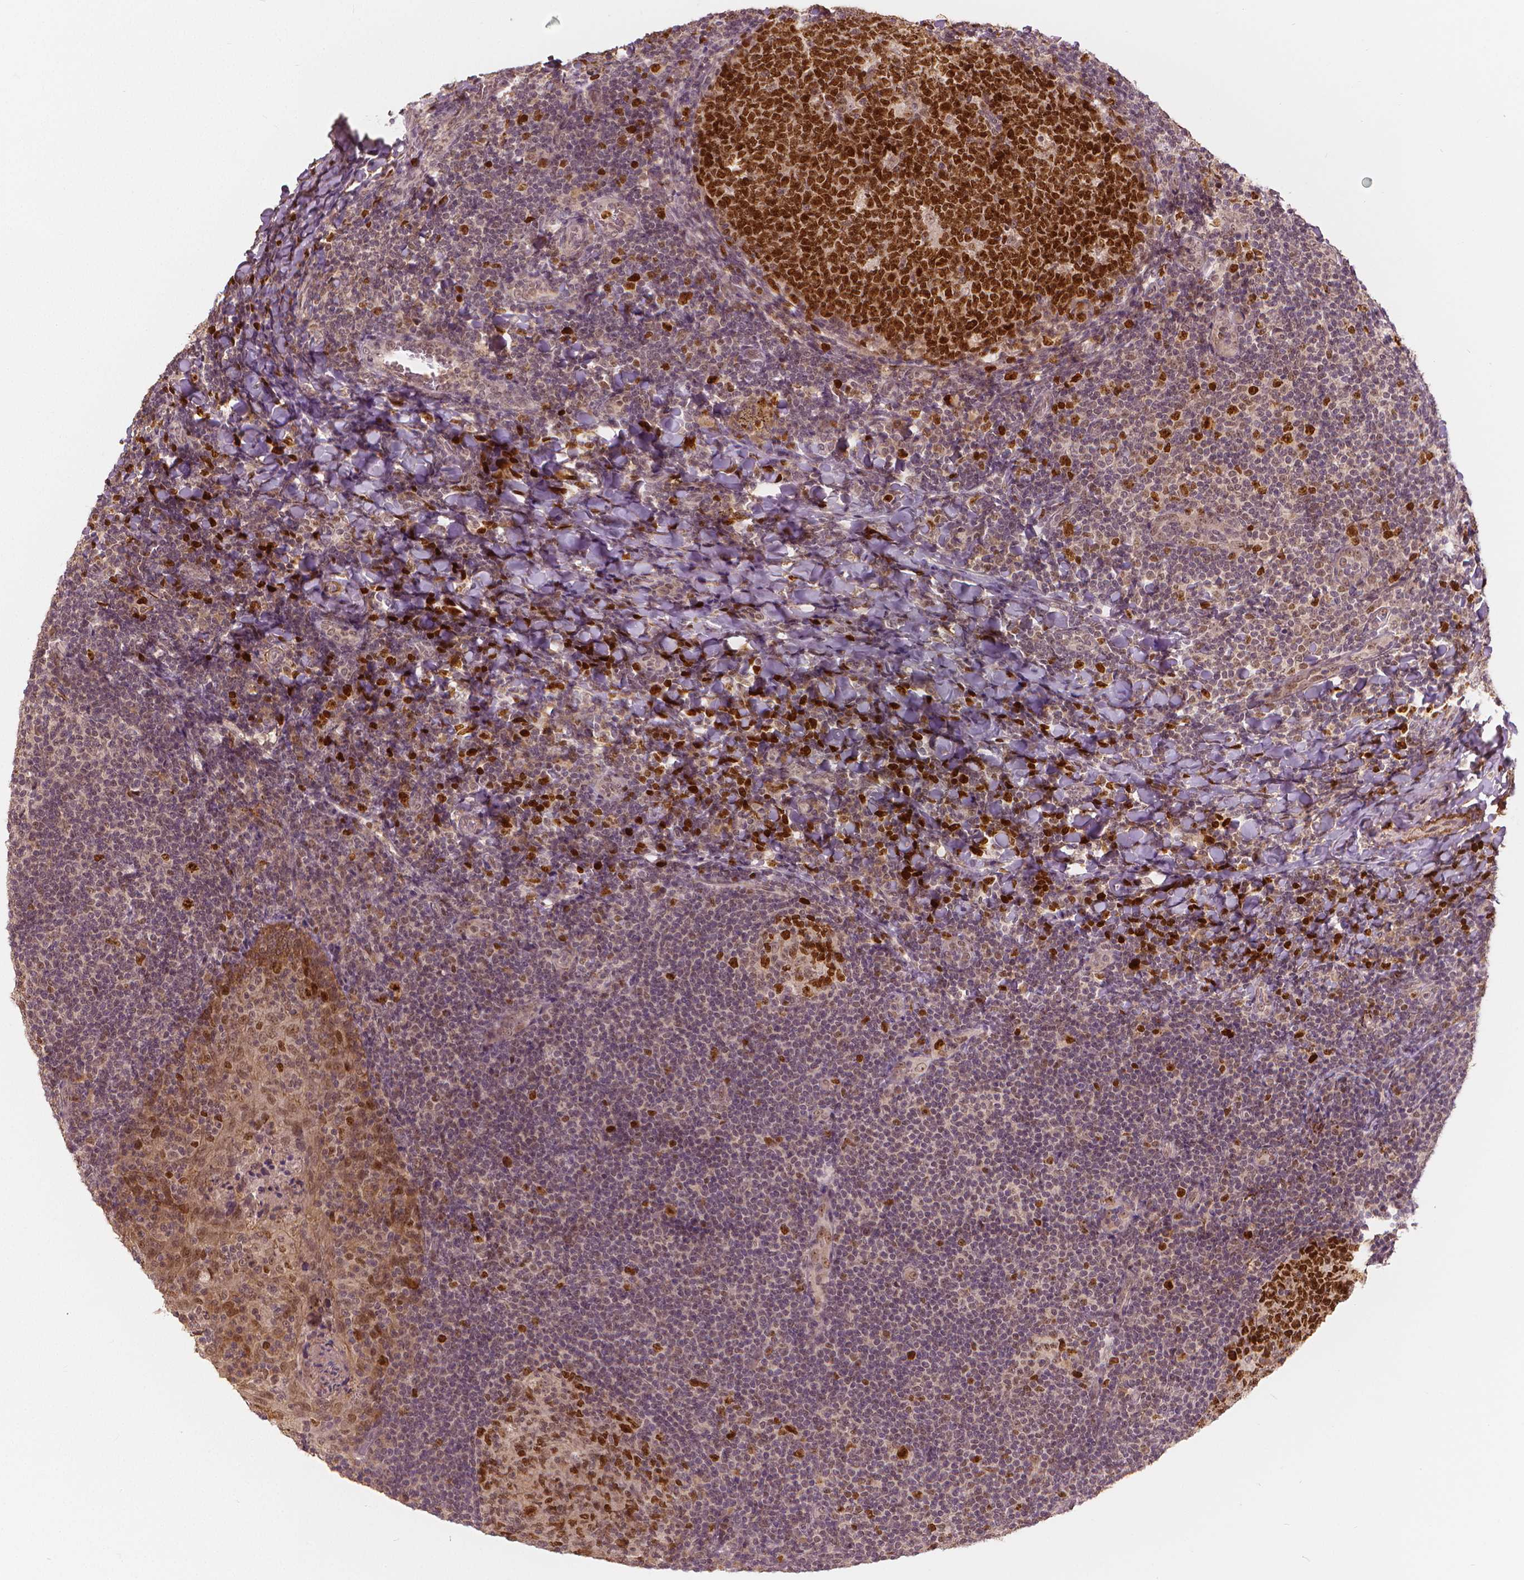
{"staining": {"intensity": "strong", "quantity": ">75%", "location": "nuclear"}, "tissue": "tonsil", "cell_type": "Germinal center cells", "image_type": "normal", "snomed": [{"axis": "morphology", "description": "Normal tissue, NOS"}, {"axis": "topography", "description": "Tonsil"}], "caption": "Unremarkable tonsil displays strong nuclear staining in approximately >75% of germinal center cells, visualized by immunohistochemistry.", "gene": "NSD2", "patient": {"sex": "male", "age": 17}}